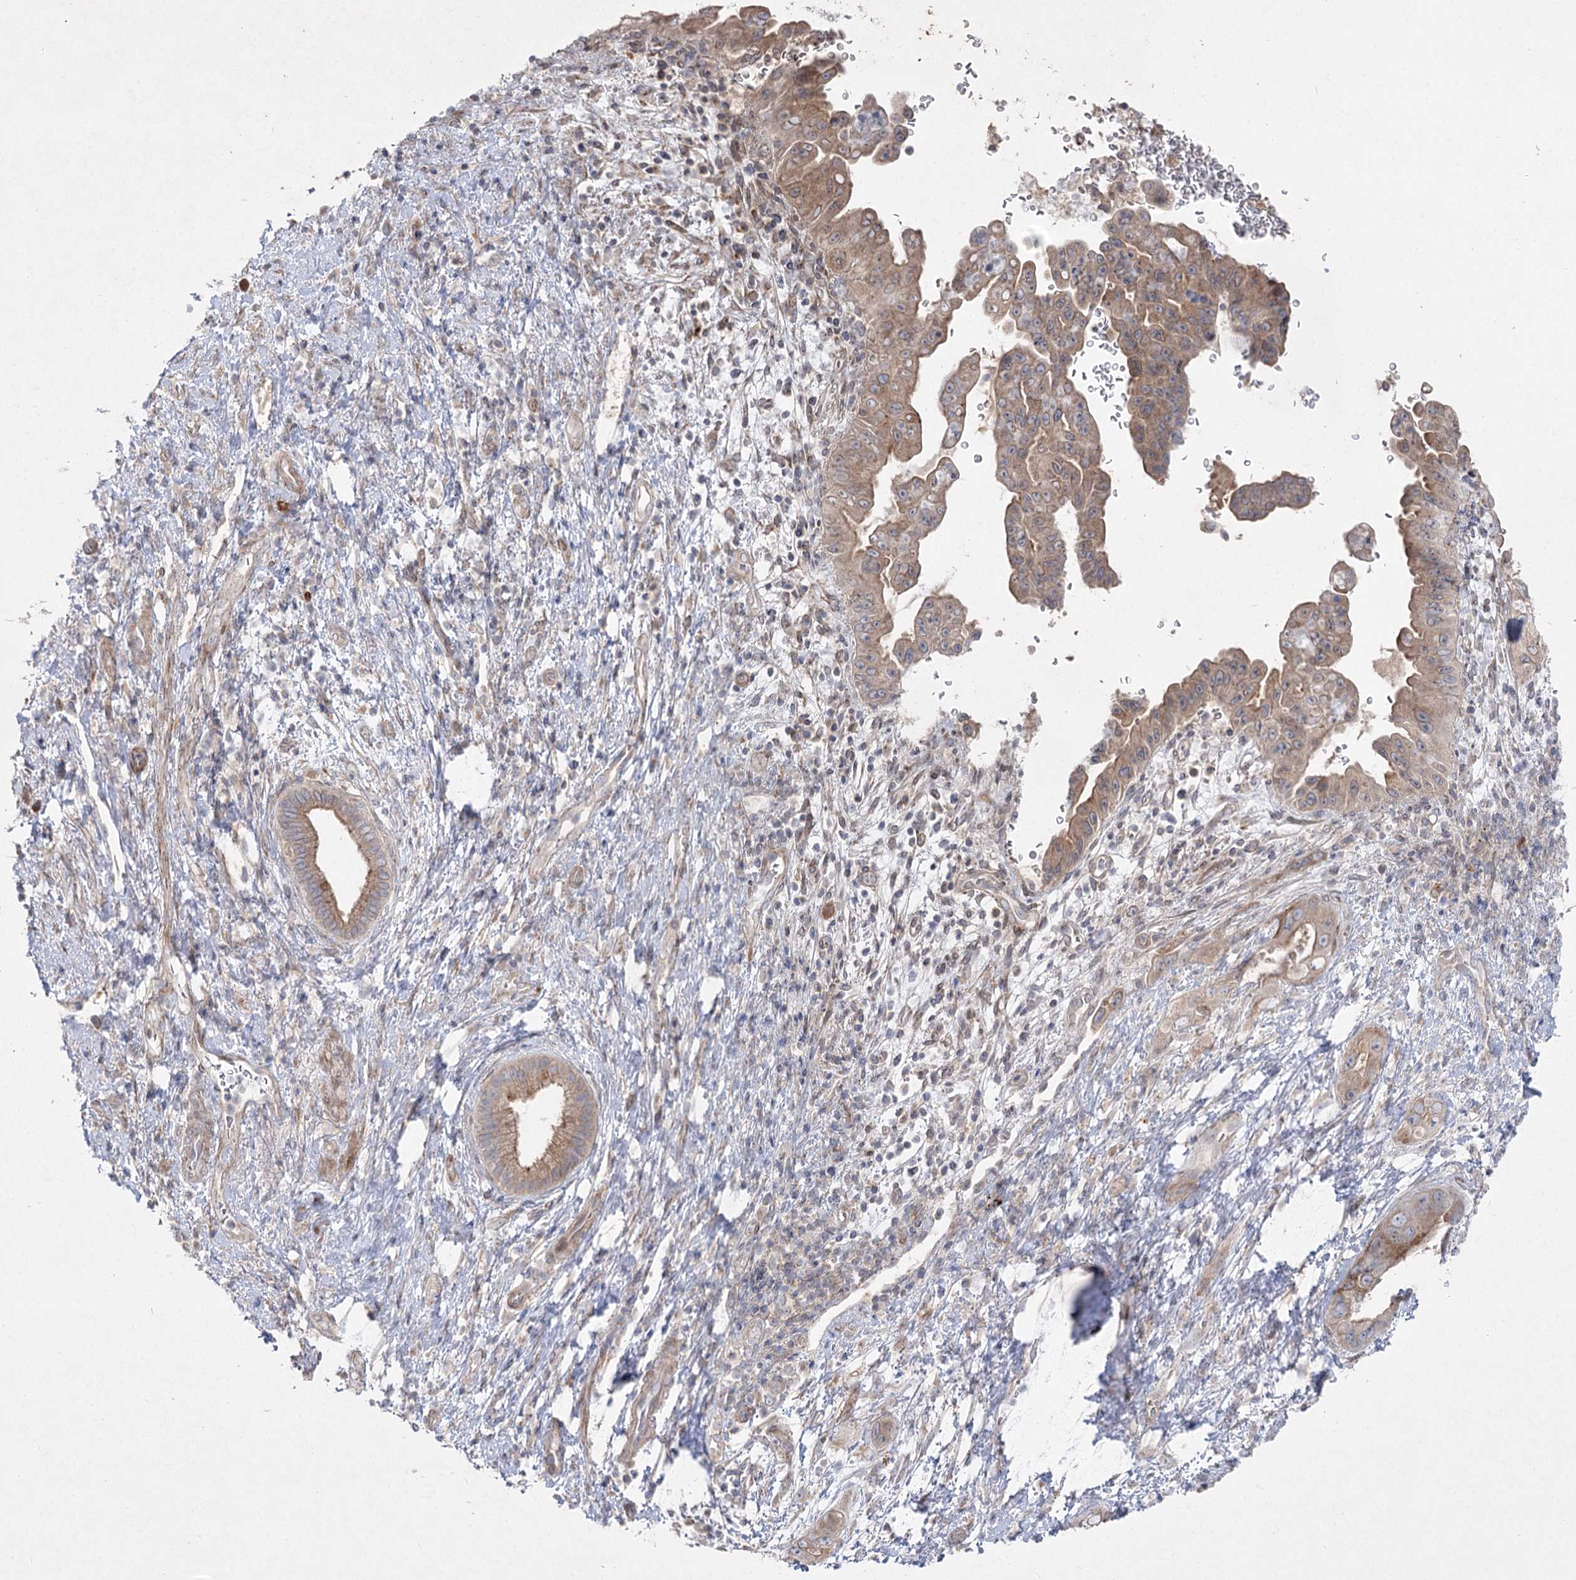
{"staining": {"intensity": "moderate", "quantity": ">75%", "location": "cytoplasmic/membranous"}, "tissue": "pancreatic cancer", "cell_type": "Tumor cells", "image_type": "cancer", "snomed": [{"axis": "morphology", "description": "Adenocarcinoma, NOS"}, {"axis": "topography", "description": "Pancreas"}], "caption": "Protein expression analysis of pancreatic cancer exhibits moderate cytoplasmic/membranous positivity in approximately >75% of tumor cells.", "gene": "SH3BP5L", "patient": {"sex": "female", "age": 78}}